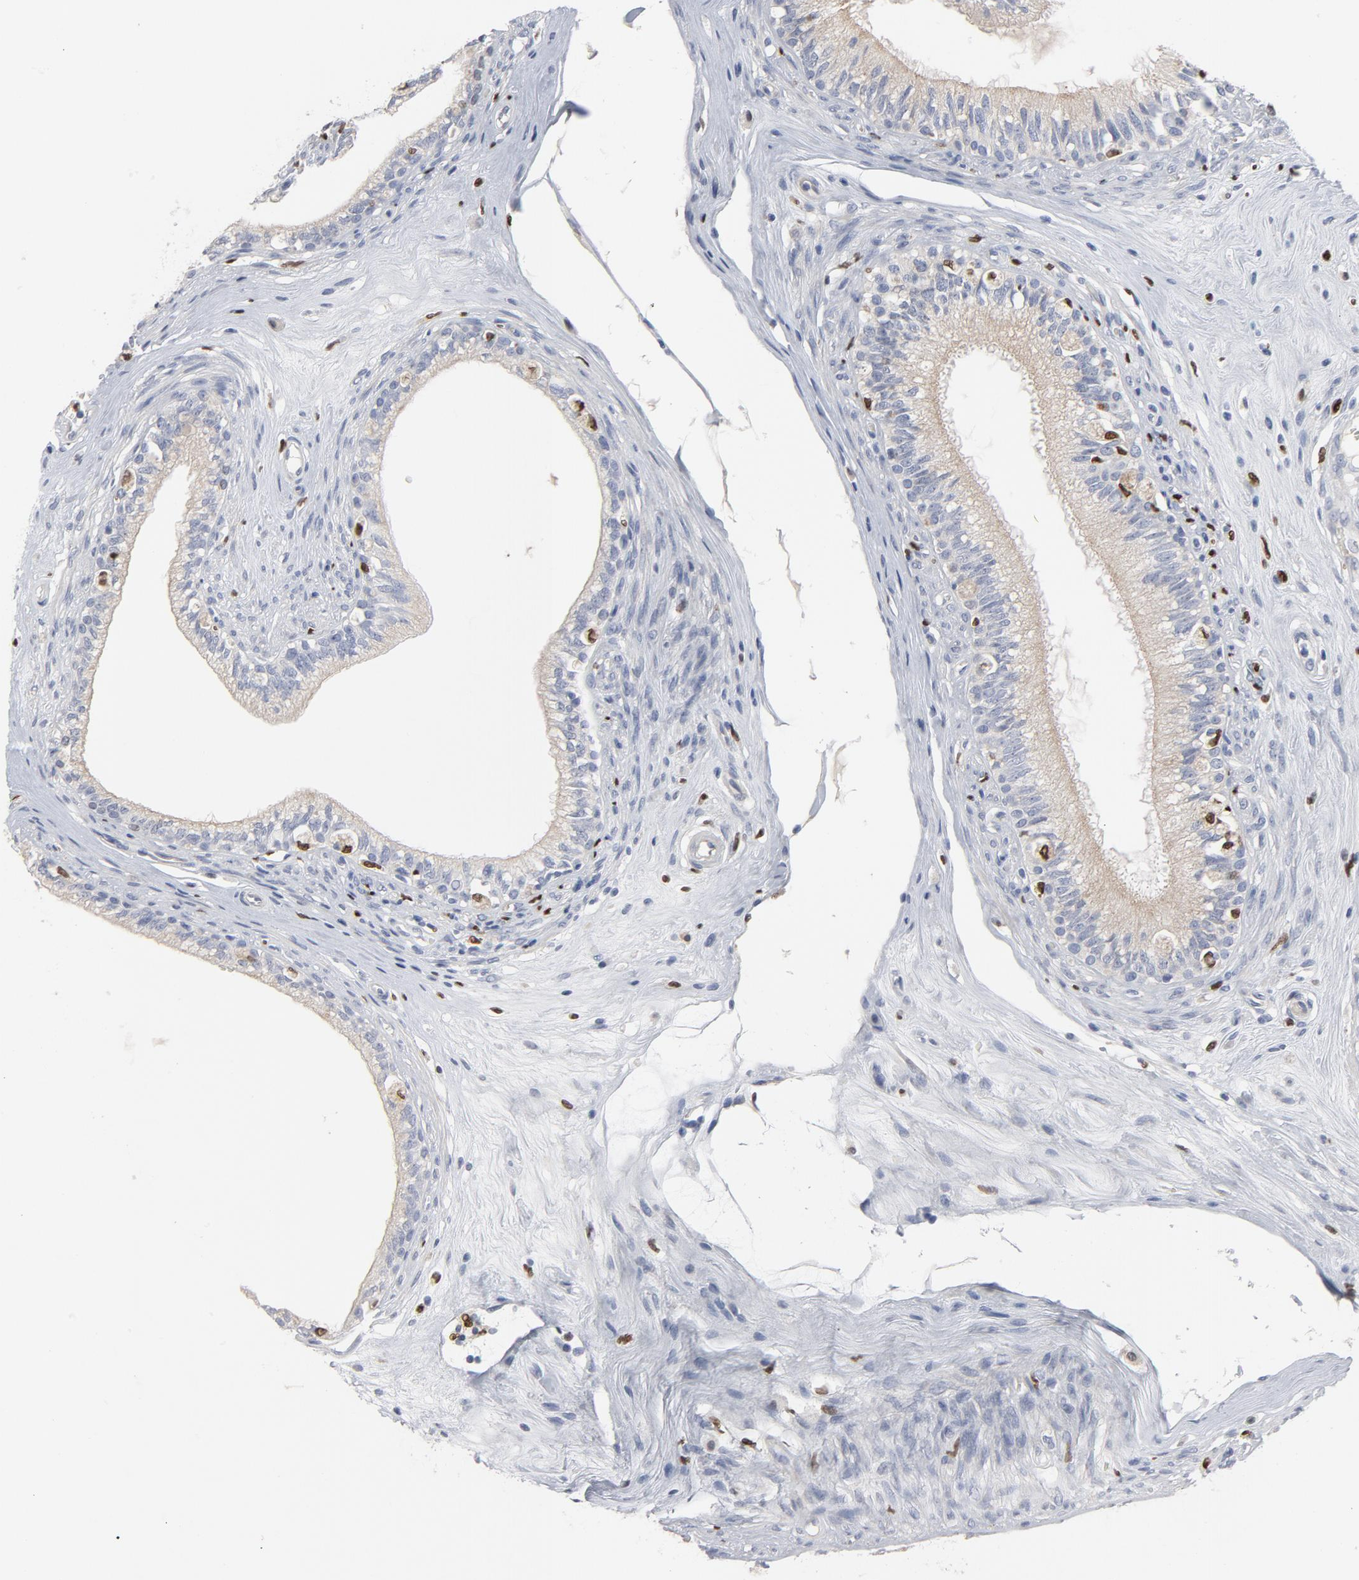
{"staining": {"intensity": "weak", "quantity": ">75%", "location": "cytoplasmic/membranous"}, "tissue": "epididymis", "cell_type": "Glandular cells", "image_type": "normal", "snomed": [{"axis": "morphology", "description": "Normal tissue, NOS"}, {"axis": "morphology", "description": "Inflammation, NOS"}, {"axis": "topography", "description": "Epididymis"}], "caption": "Weak cytoplasmic/membranous protein staining is identified in approximately >75% of glandular cells in epididymis. Immunohistochemistry stains the protein in brown and the nuclei are stained blue.", "gene": "SPI1", "patient": {"sex": "male", "age": 84}}